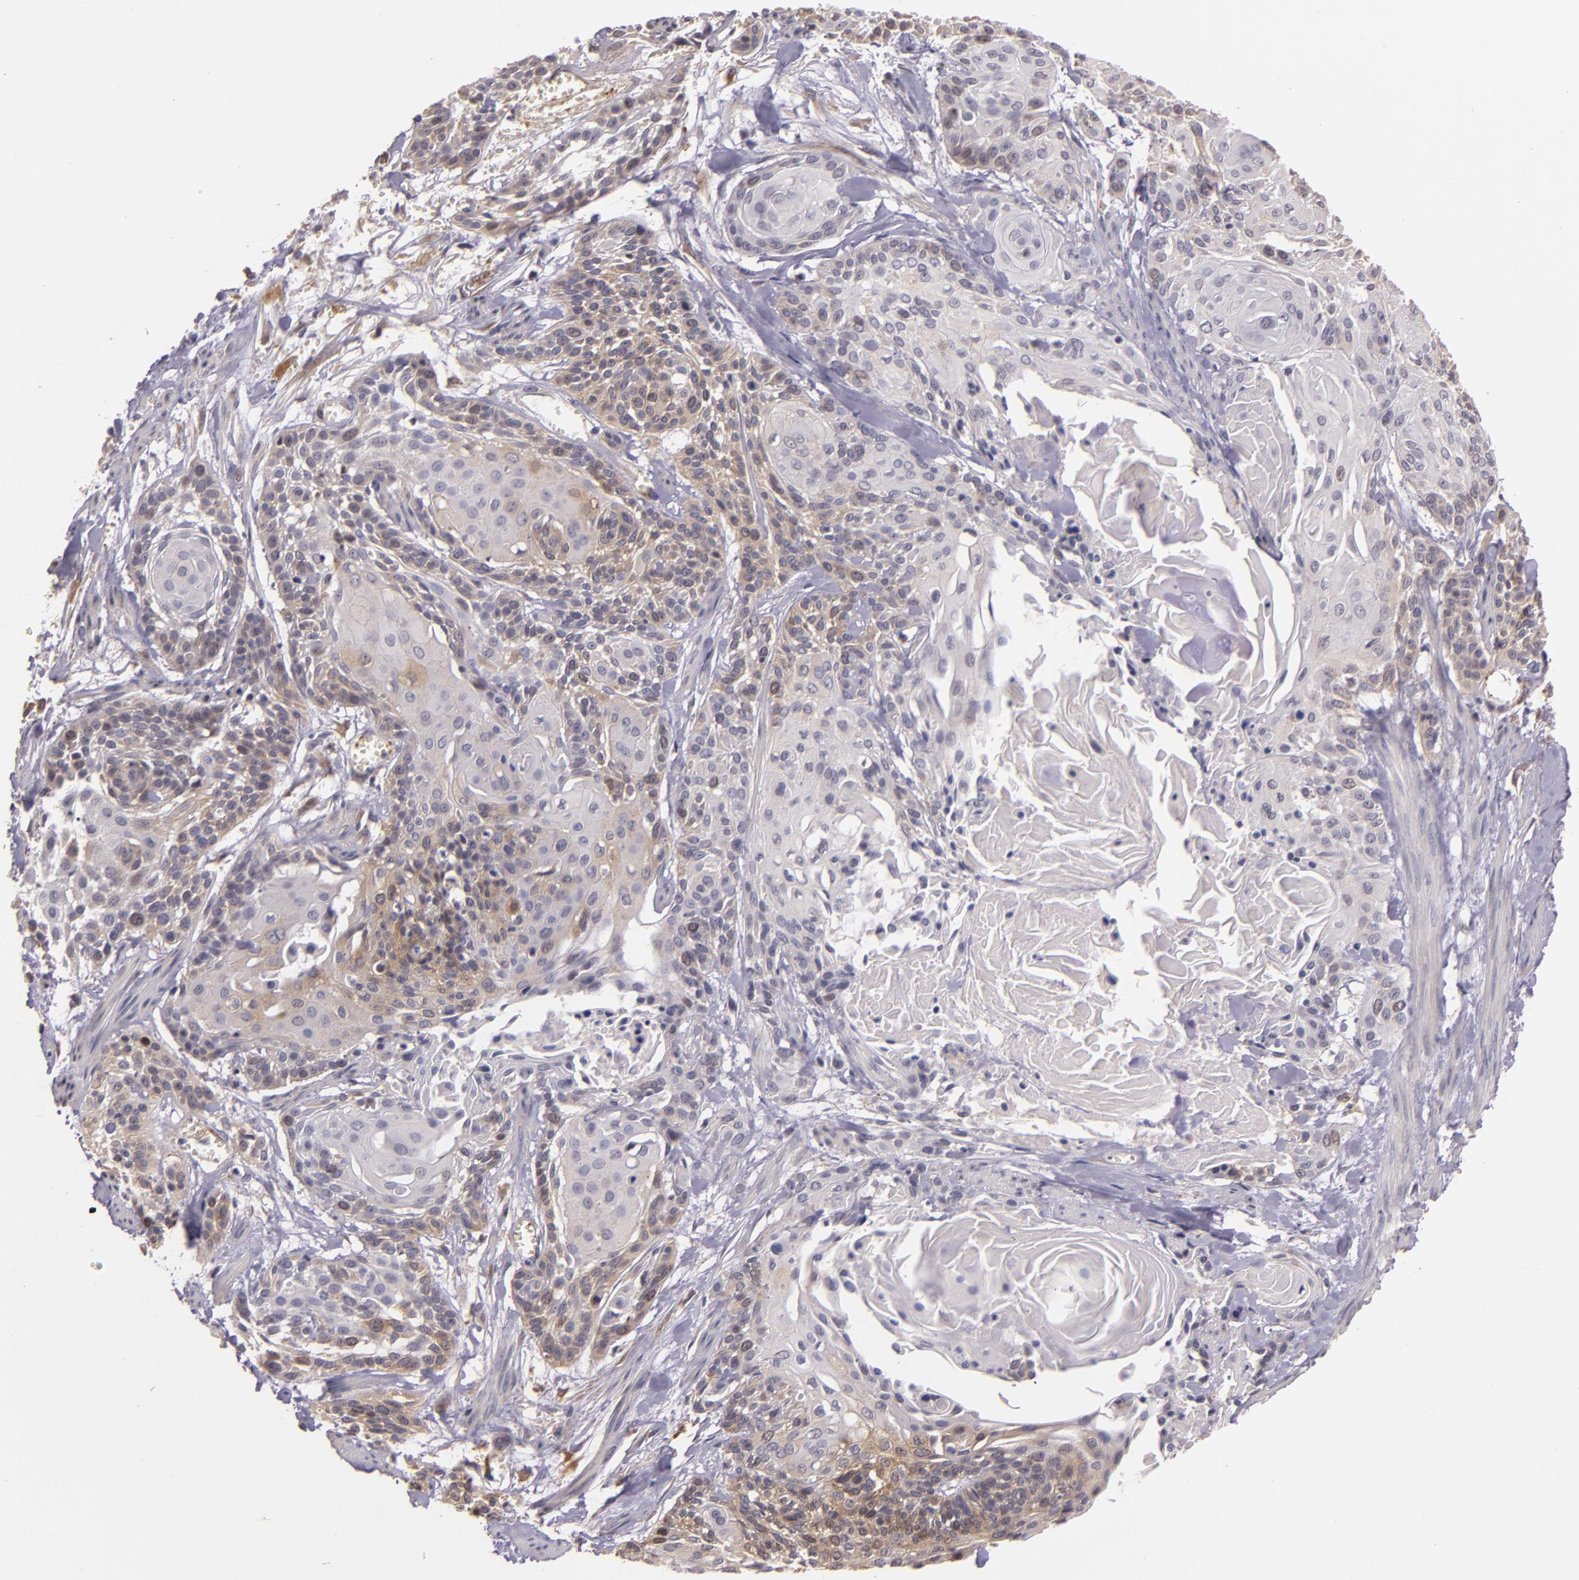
{"staining": {"intensity": "weak", "quantity": "25%-75%", "location": "cytoplasmic/membranous"}, "tissue": "cervical cancer", "cell_type": "Tumor cells", "image_type": "cancer", "snomed": [{"axis": "morphology", "description": "Squamous cell carcinoma, NOS"}, {"axis": "topography", "description": "Cervix"}], "caption": "DAB (3,3'-diaminobenzidine) immunohistochemical staining of human cervical cancer exhibits weak cytoplasmic/membranous protein expression in about 25%-75% of tumor cells. (Stains: DAB in brown, nuclei in blue, Microscopy: brightfield microscopy at high magnification).", "gene": "SYTL4", "patient": {"sex": "female", "age": 57}}